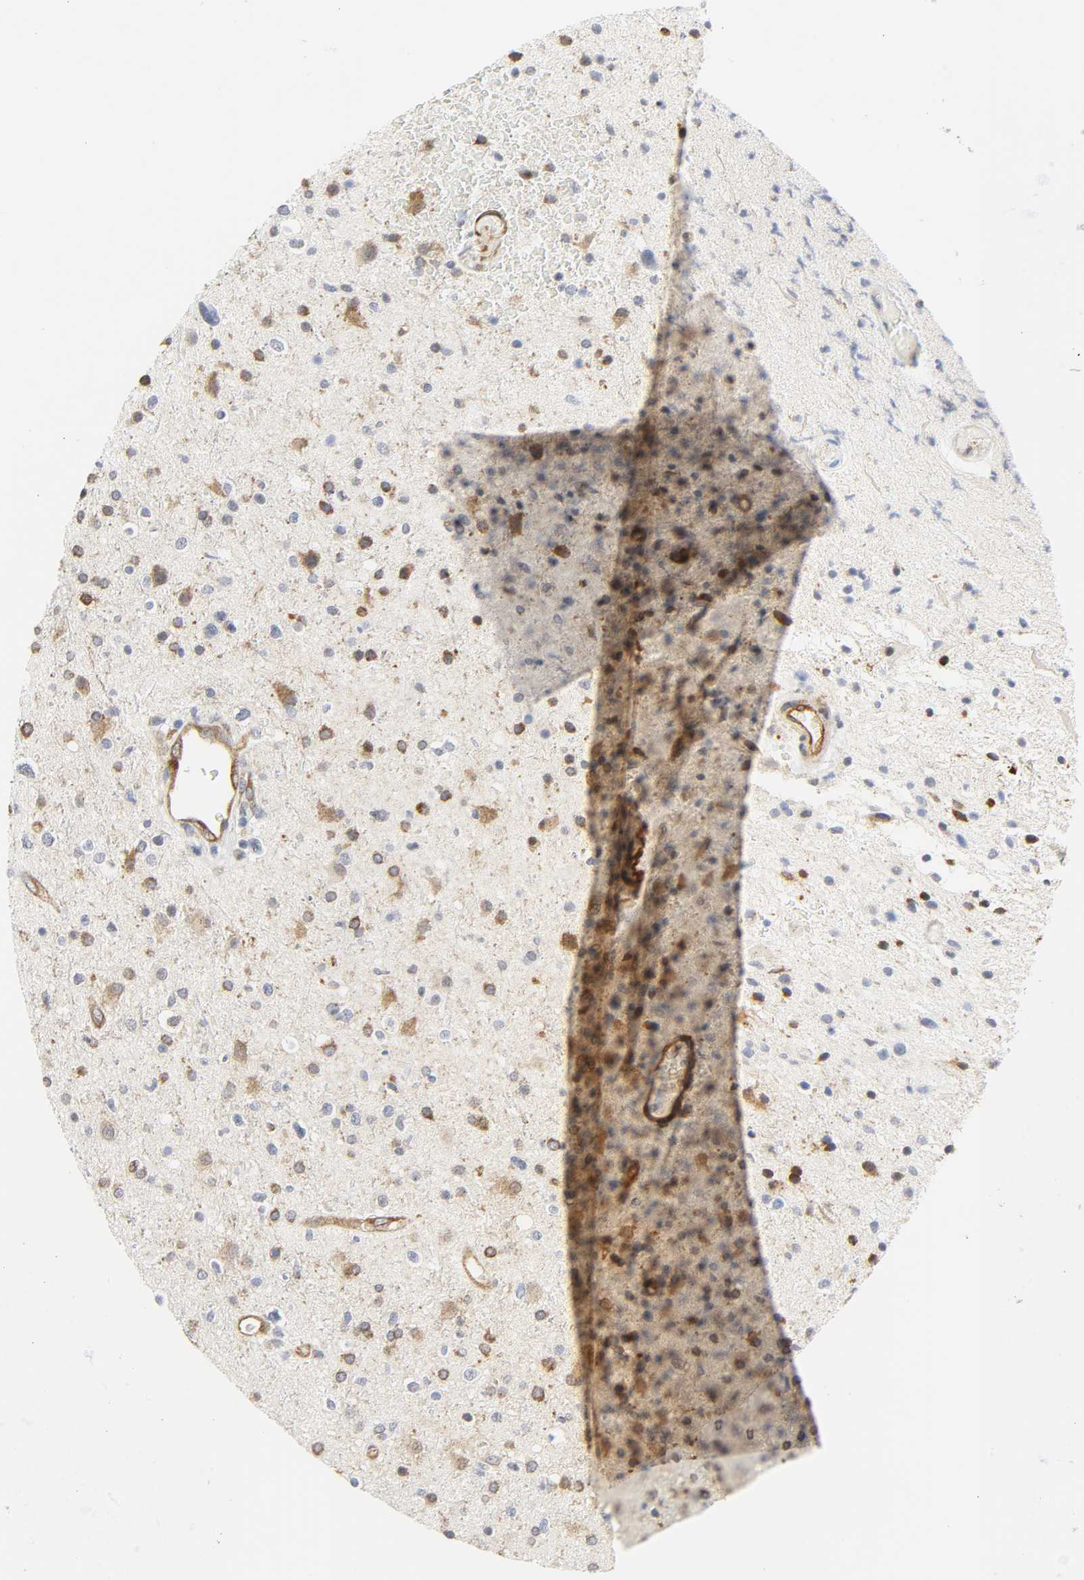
{"staining": {"intensity": "strong", "quantity": ">75%", "location": "cytoplasmic/membranous"}, "tissue": "glioma", "cell_type": "Tumor cells", "image_type": "cancer", "snomed": [{"axis": "morphology", "description": "Glioma, malignant, High grade"}, {"axis": "topography", "description": "Brain"}], "caption": "Immunohistochemistry (IHC) (DAB (3,3'-diaminobenzidine)) staining of human high-grade glioma (malignant) demonstrates strong cytoplasmic/membranous protein staining in about >75% of tumor cells.", "gene": "DOCK1", "patient": {"sex": "male", "age": 33}}